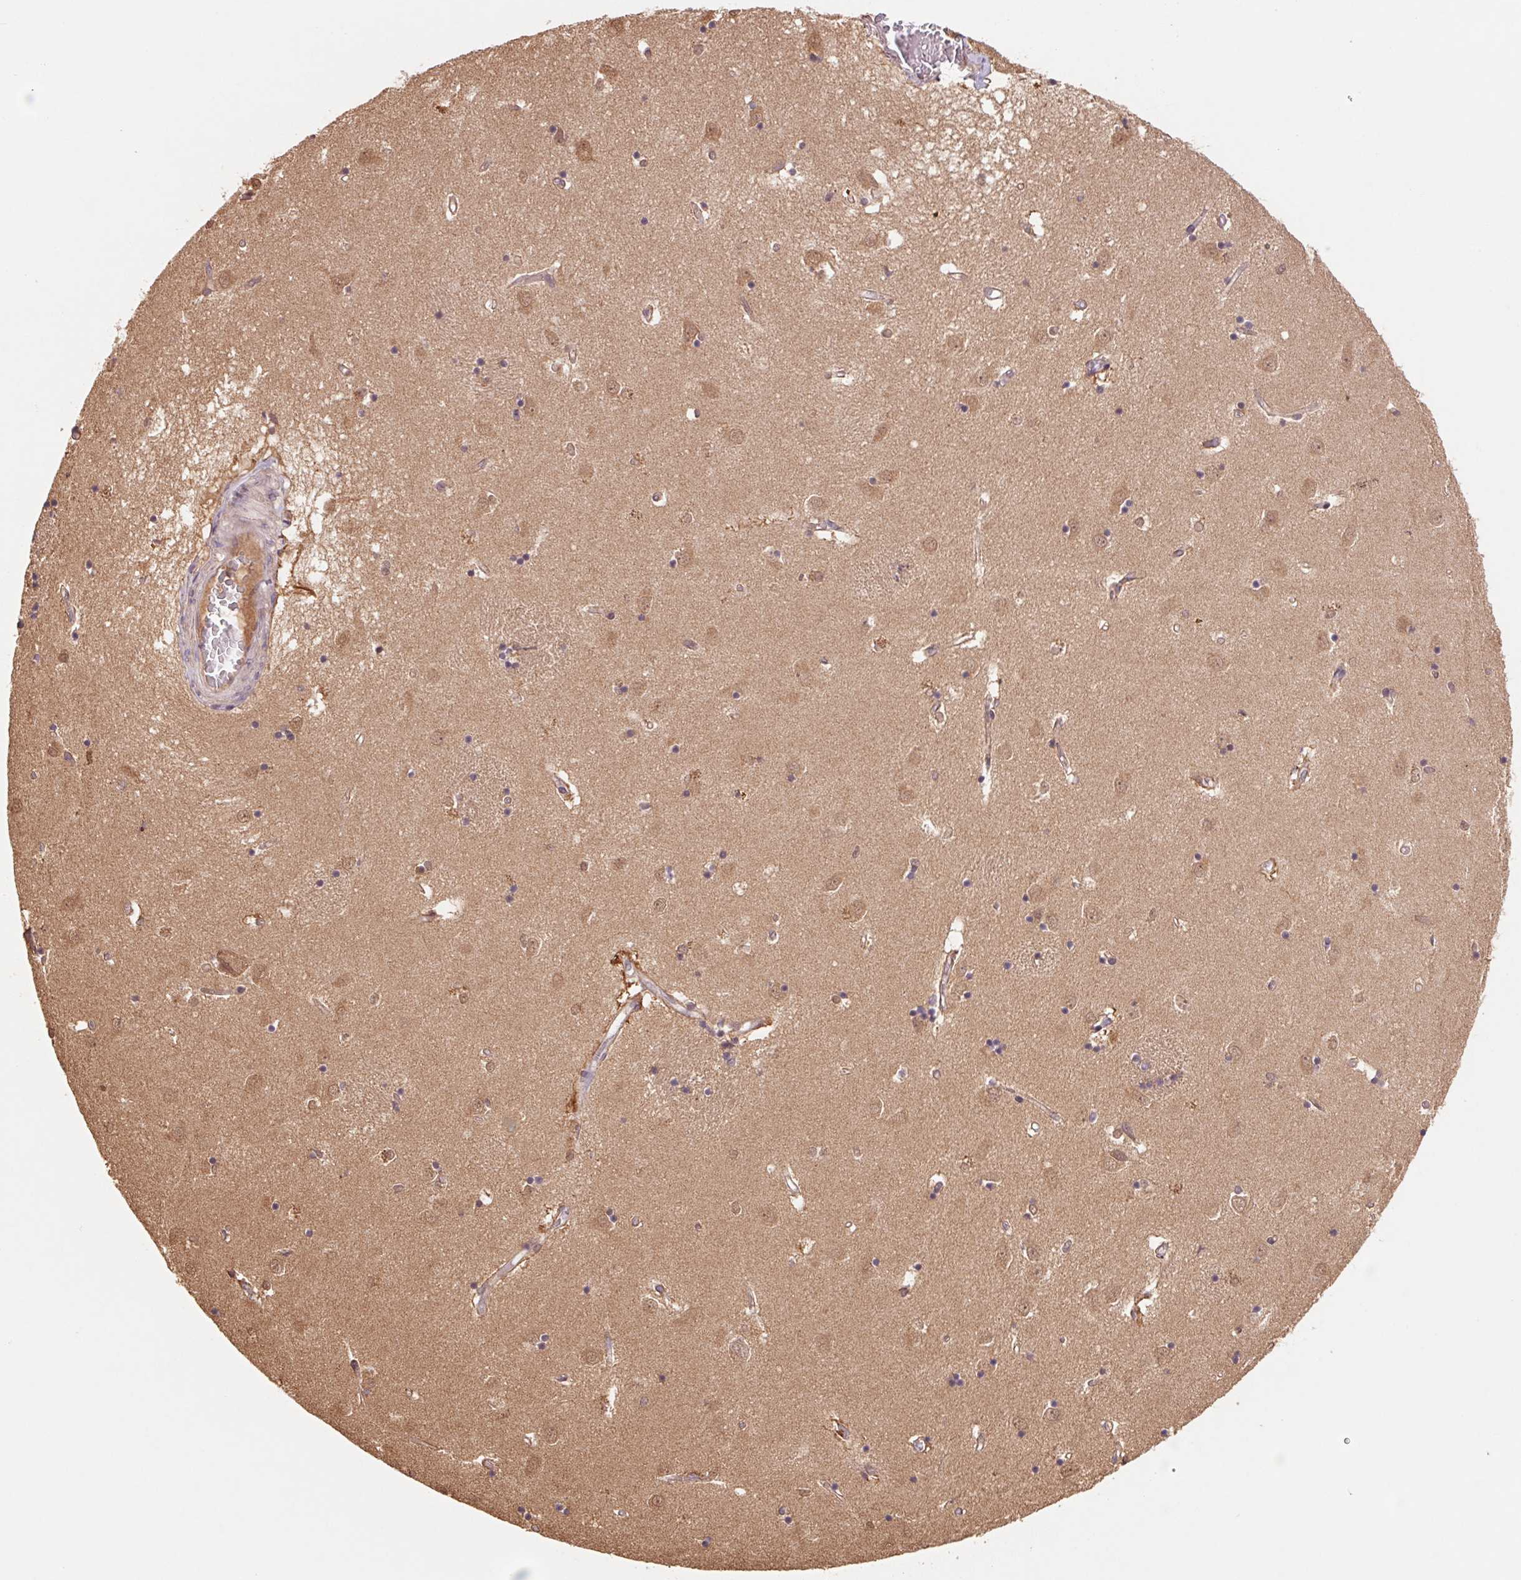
{"staining": {"intensity": "weak", "quantity": "<25%", "location": "cytoplasmic/membranous,nuclear"}, "tissue": "caudate", "cell_type": "Glial cells", "image_type": "normal", "snomed": [{"axis": "morphology", "description": "Normal tissue, NOS"}, {"axis": "topography", "description": "Lateral ventricle wall"}], "caption": "Human caudate stained for a protein using immunohistochemistry (IHC) shows no positivity in glial cells.", "gene": "RRM1", "patient": {"sex": "male", "age": 54}}